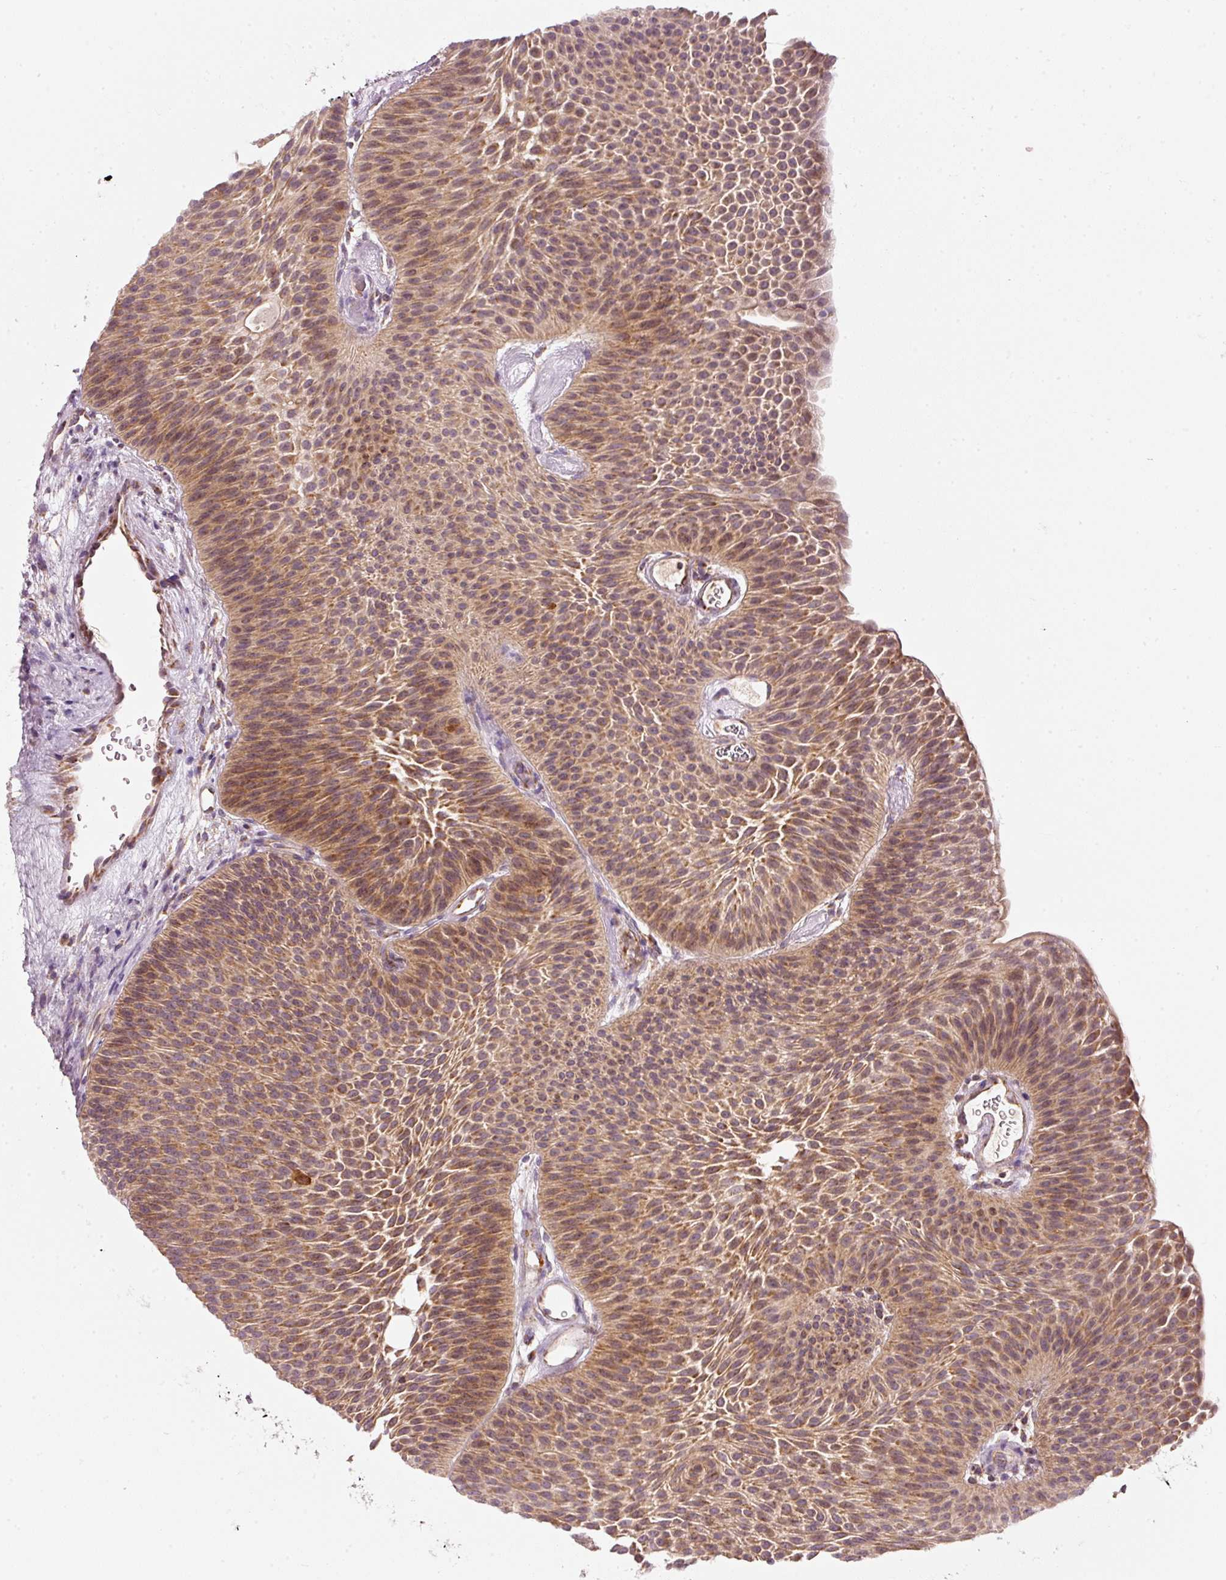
{"staining": {"intensity": "moderate", "quantity": ">75%", "location": "cytoplasmic/membranous"}, "tissue": "urothelial cancer", "cell_type": "Tumor cells", "image_type": "cancer", "snomed": [{"axis": "morphology", "description": "Urothelial carcinoma, Low grade"}, {"axis": "topography", "description": "Urinary bladder"}], "caption": "DAB immunohistochemical staining of urothelial carcinoma (low-grade) exhibits moderate cytoplasmic/membranous protein positivity in about >75% of tumor cells.", "gene": "FAM78B", "patient": {"sex": "female", "age": 60}}